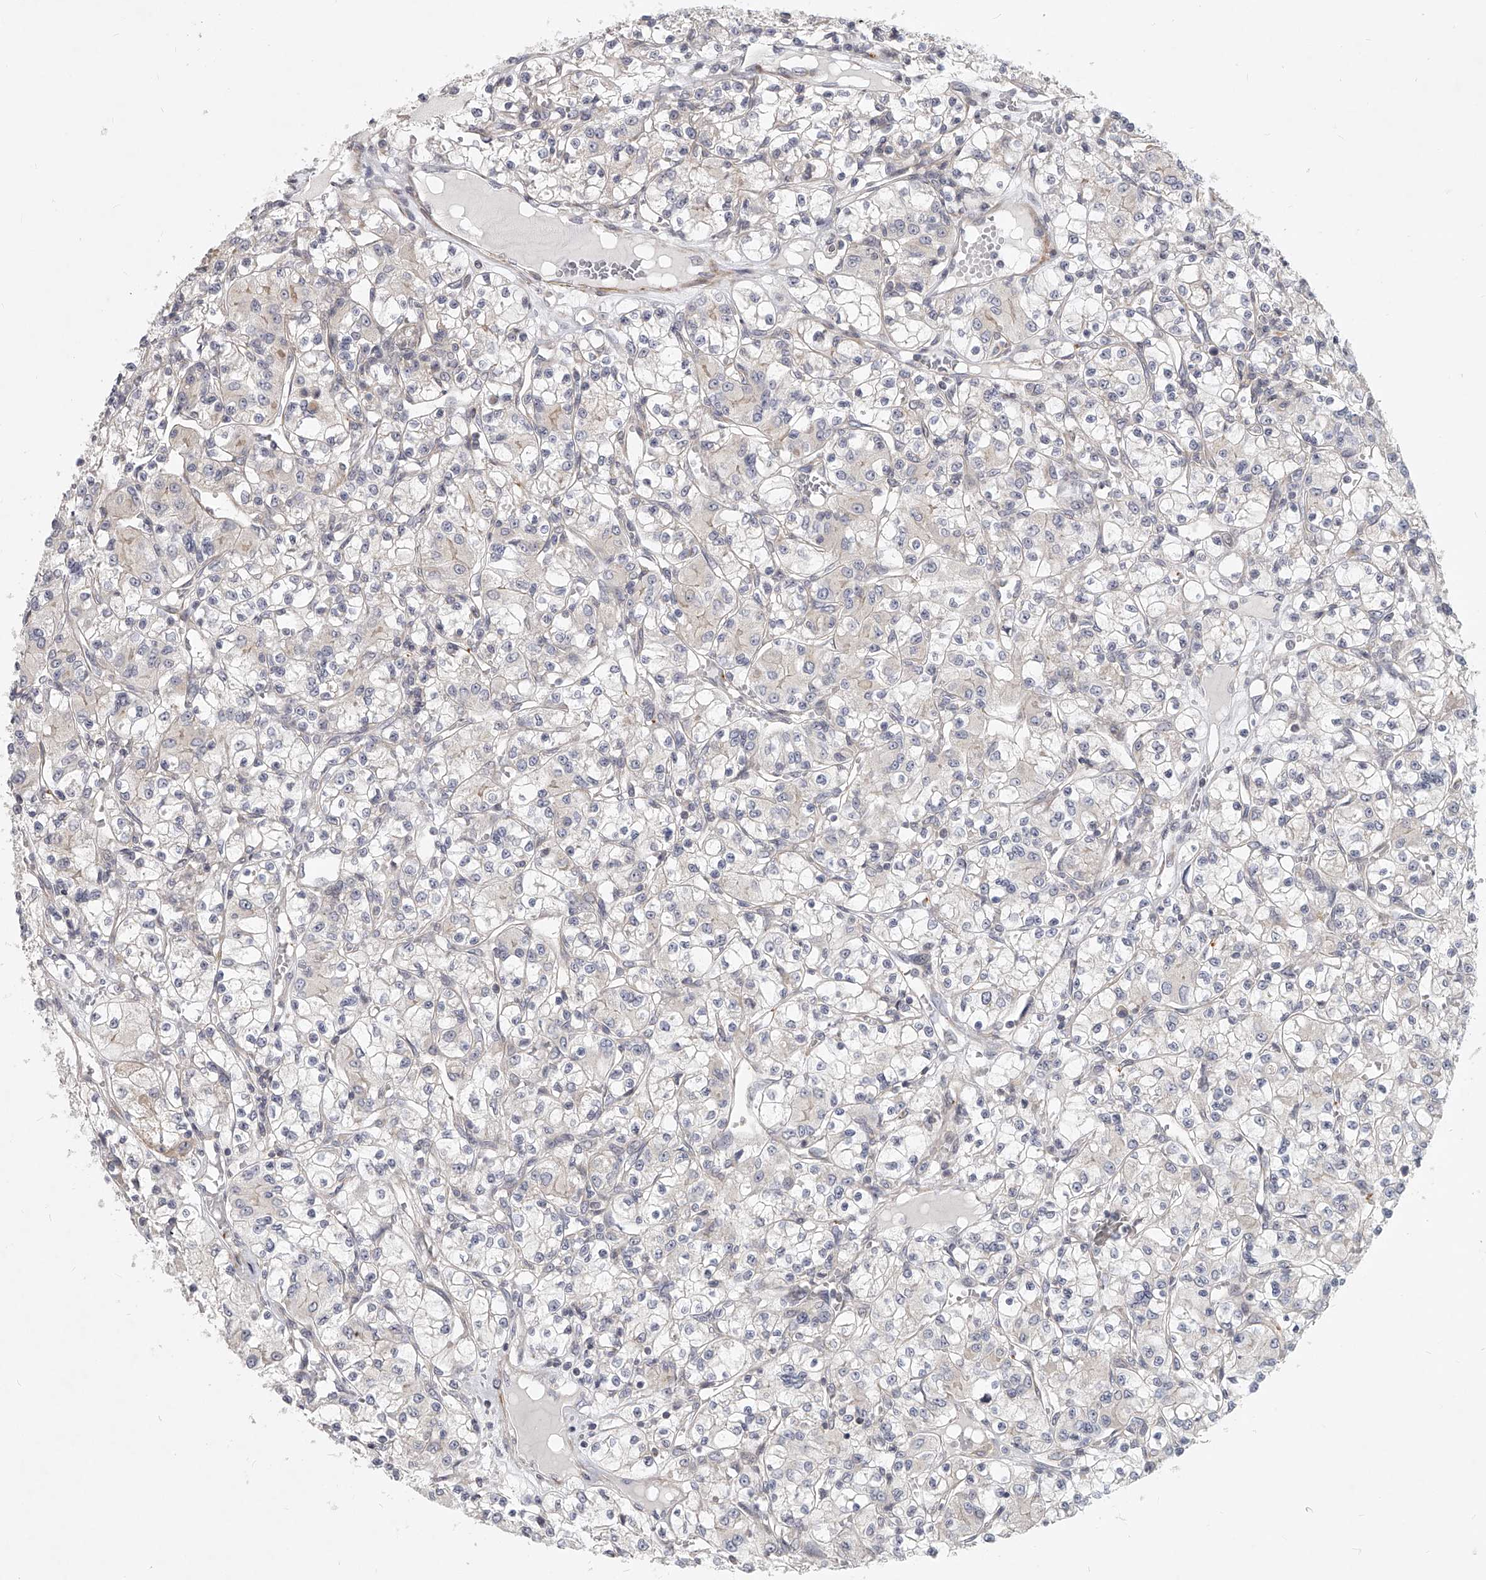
{"staining": {"intensity": "negative", "quantity": "none", "location": "none"}, "tissue": "renal cancer", "cell_type": "Tumor cells", "image_type": "cancer", "snomed": [{"axis": "morphology", "description": "Adenocarcinoma, NOS"}, {"axis": "topography", "description": "Kidney"}], "caption": "Immunohistochemical staining of human renal cancer (adenocarcinoma) demonstrates no significant positivity in tumor cells.", "gene": "SLC37A1", "patient": {"sex": "female", "age": 59}}